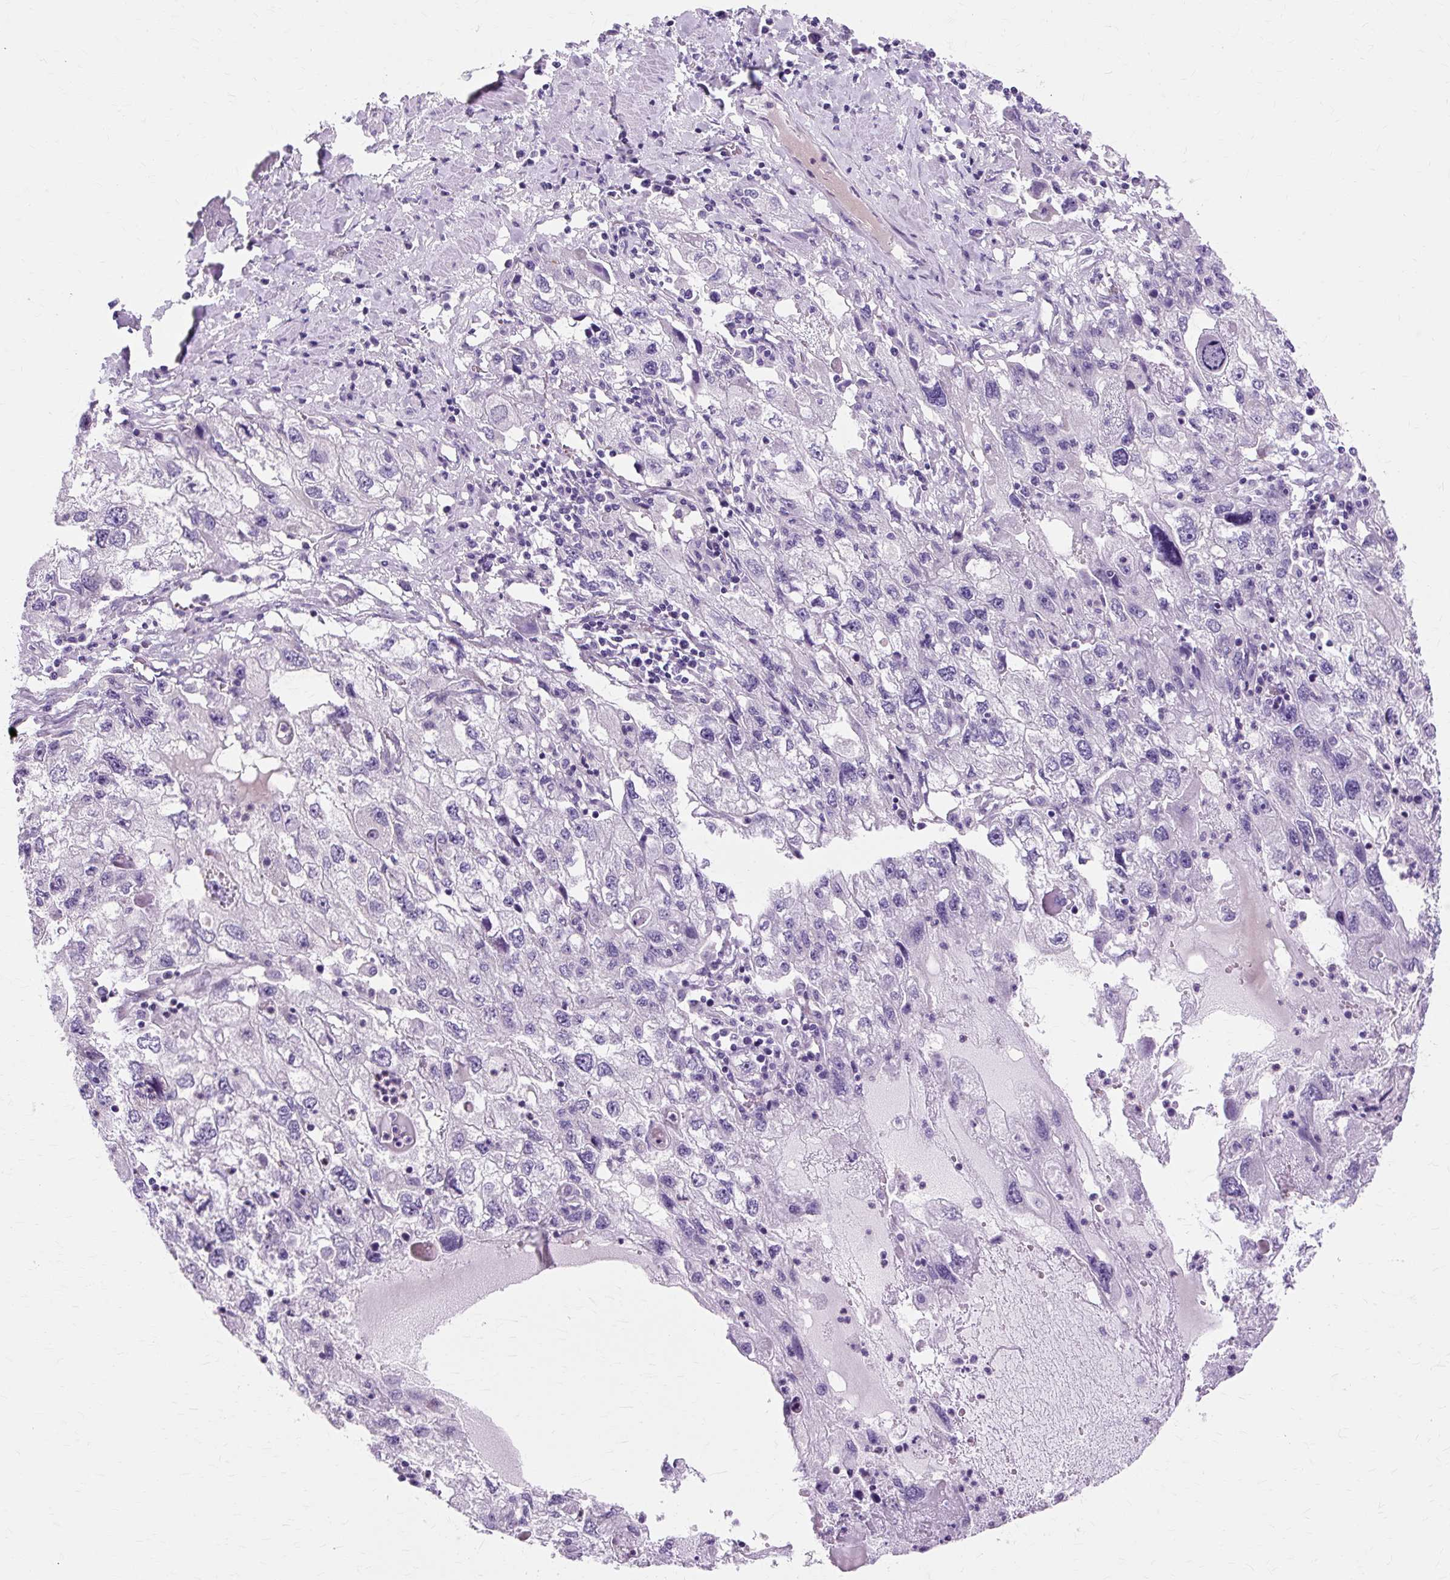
{"staining": {"intensity": "negative", "quantity": "none", "location": "none"}, "tissue": "endometrial cancer", "cell_type": "Tumor cells", "image_type": "cancer", "snomed": [{"axis": "morphology", "description": "Adenocarcinoma, NOS"}, {"axis": "topography", "description": "Endometrium"}], "caption": "DAB immunohistochemical staining of endometrial adenocarcinoma demonstrates no significant staining in tumor cells. (DAB immunohistochemistry visualized using brightfield microscopy, high magnification).", "gene": "ZNF35", "patient": {"sex": "female", "age": 49}}